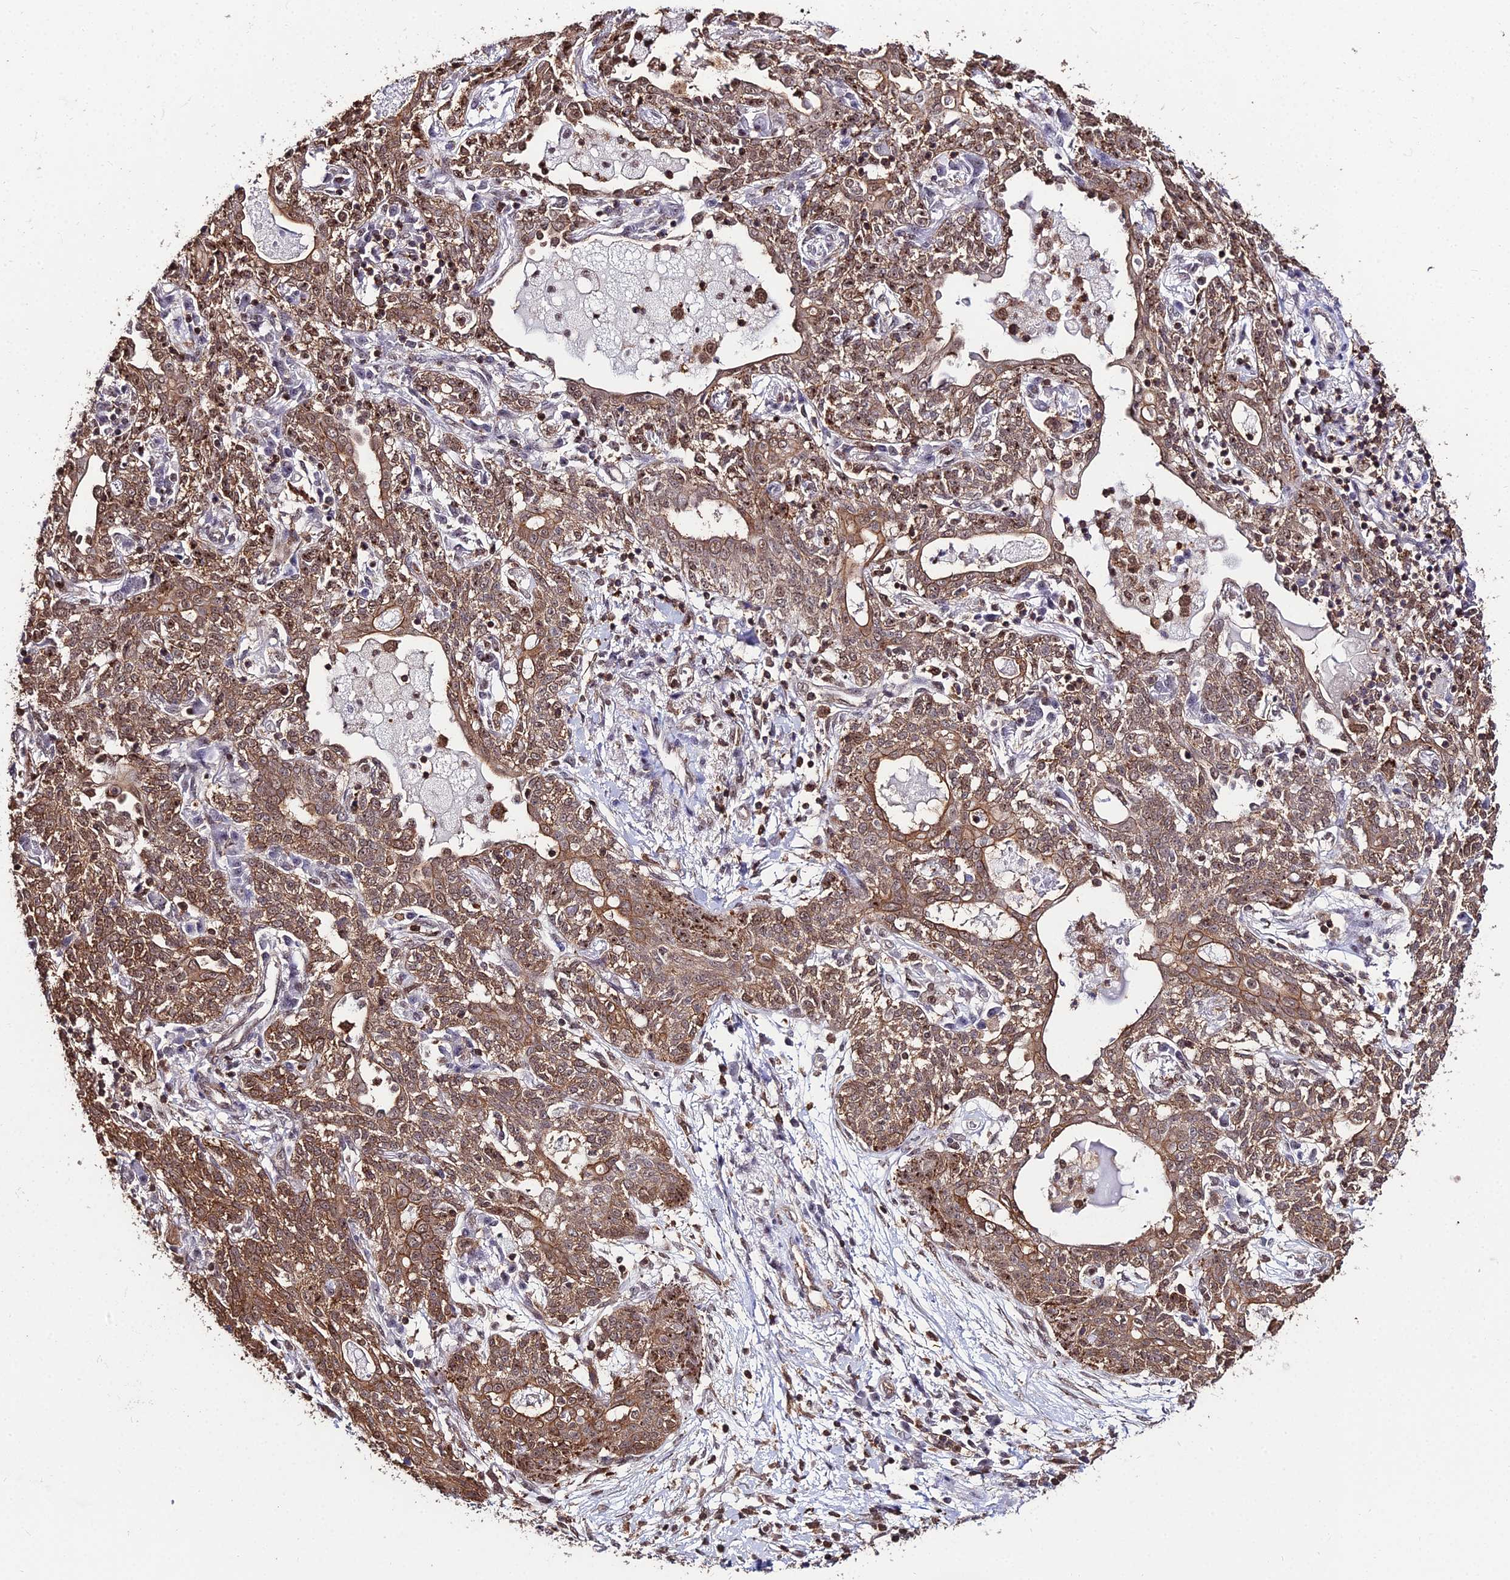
{"staining": {"intensity": "moderate", "quantity": ">75%", "location": "cytoplasmic/membranous,nuclear"}, "tissue": "lung cancer", "cell_type": "Tumor cells", "image_type": "cancer", "snomed": [{"axis": "morphology", "description": "Squamous cell carcinoma, NOS"}, {"axis": "topography", "description": "Lung"}], "caption": "Human lung cancer (squamous cell carcinoma) stained with a brown dye reveals moderate cytoplasmic/membranous and nuclear positive positivity in about >75% of tumor cells.", "gene": "PPP4C", "patient": {"sex": "female", "age": 70}}